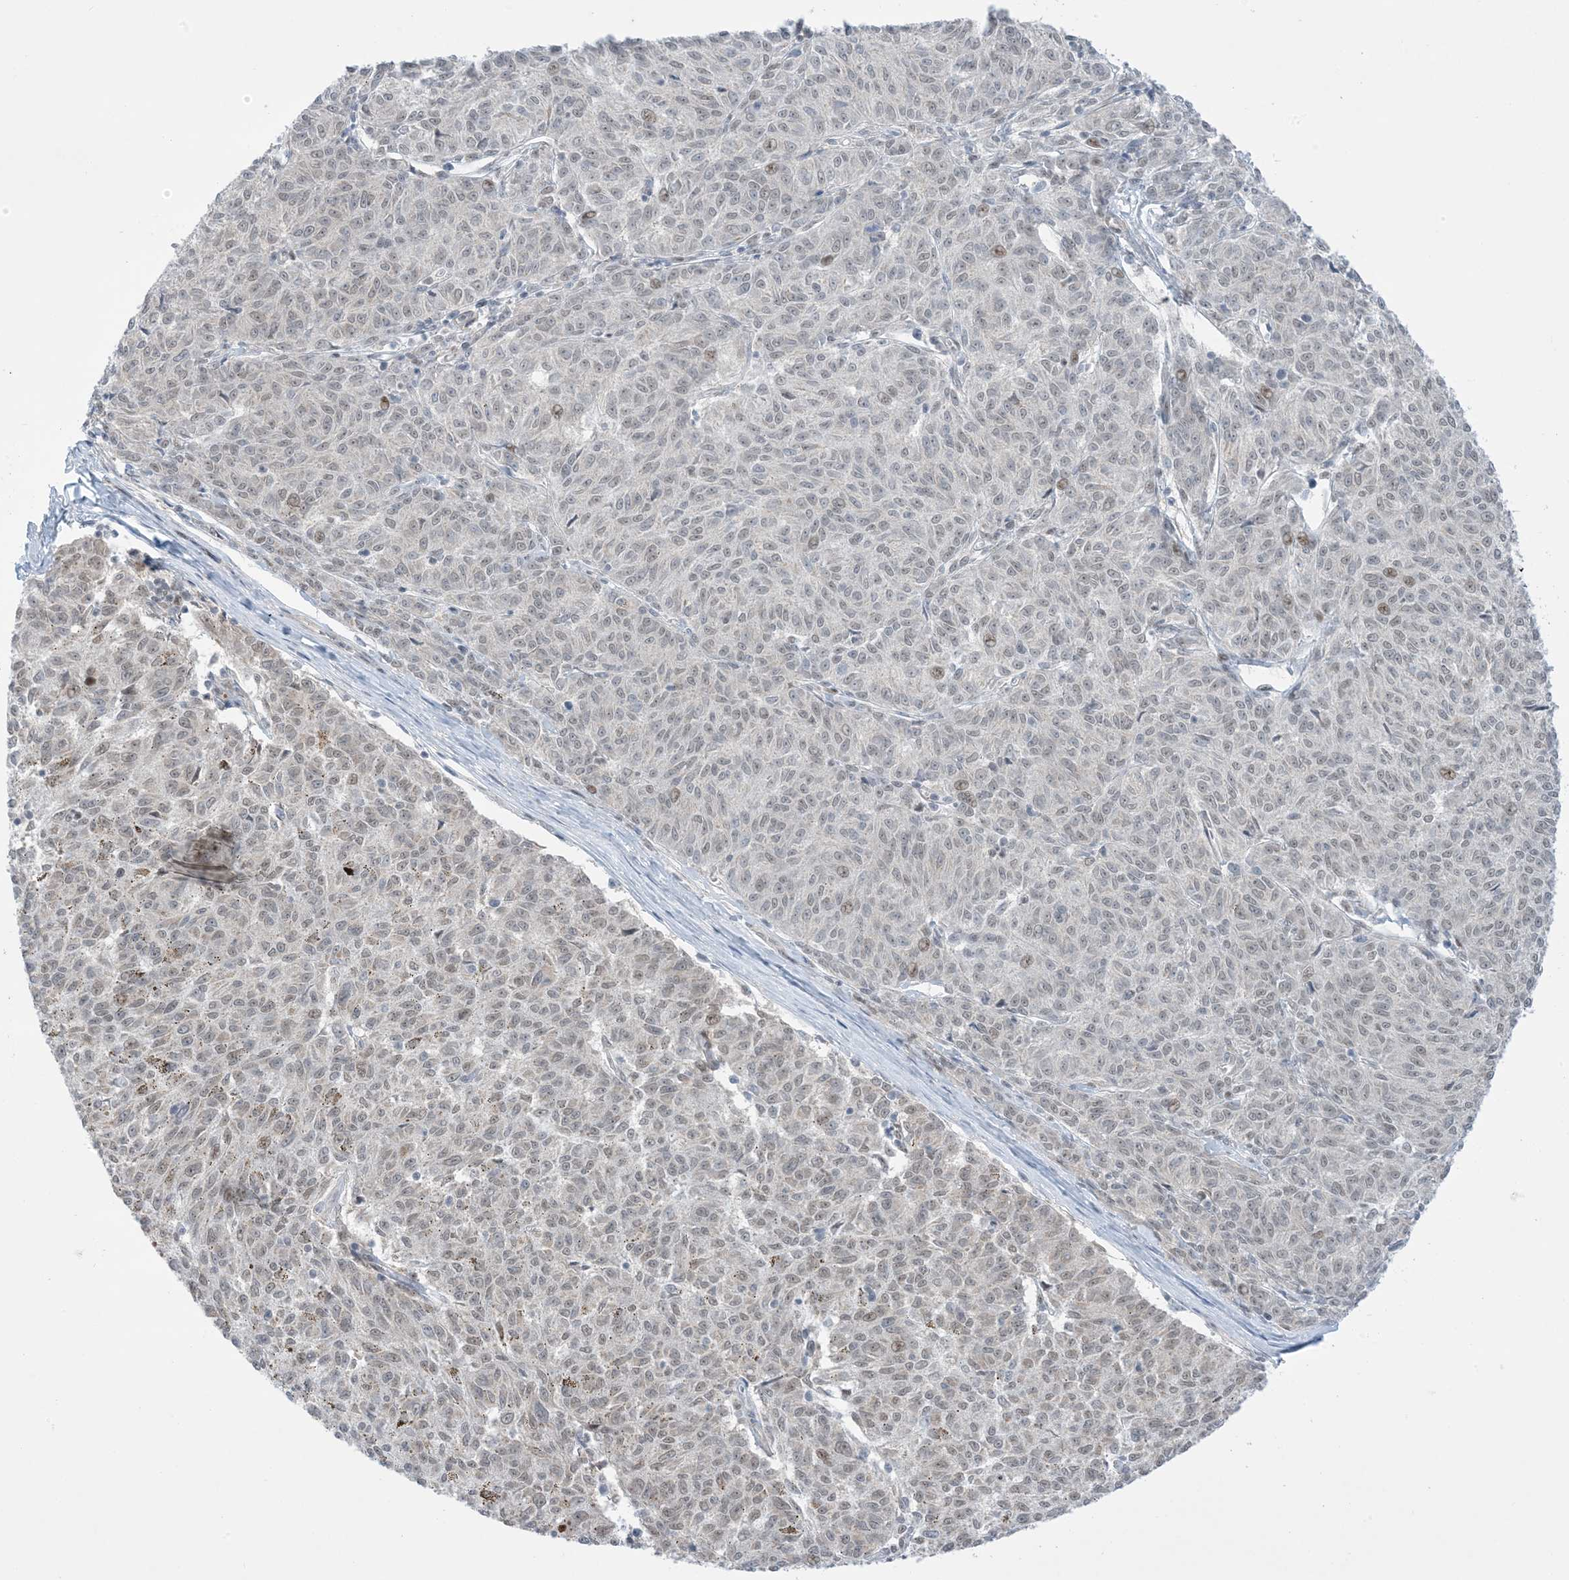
{"staining": {"intensity": "weak", "quantity": "<25%", "location": "nuclear"}, "tissue": "melanoma", "cell_type": "Tumor cells", "image_type": "cancer", "snomed": [{"axis": "morphology", "description": "Malignant melanoma, NOS"}, {"axis": "topography", "description": "Skin"}], "caption": "A high-resolution photomicrograph shows immunohistochemistry staining of malignant melanoma, which shows no significant positivity in tumor cells.", "gene": "TFPT", "patient": {"sex": "female", "age": 72}}